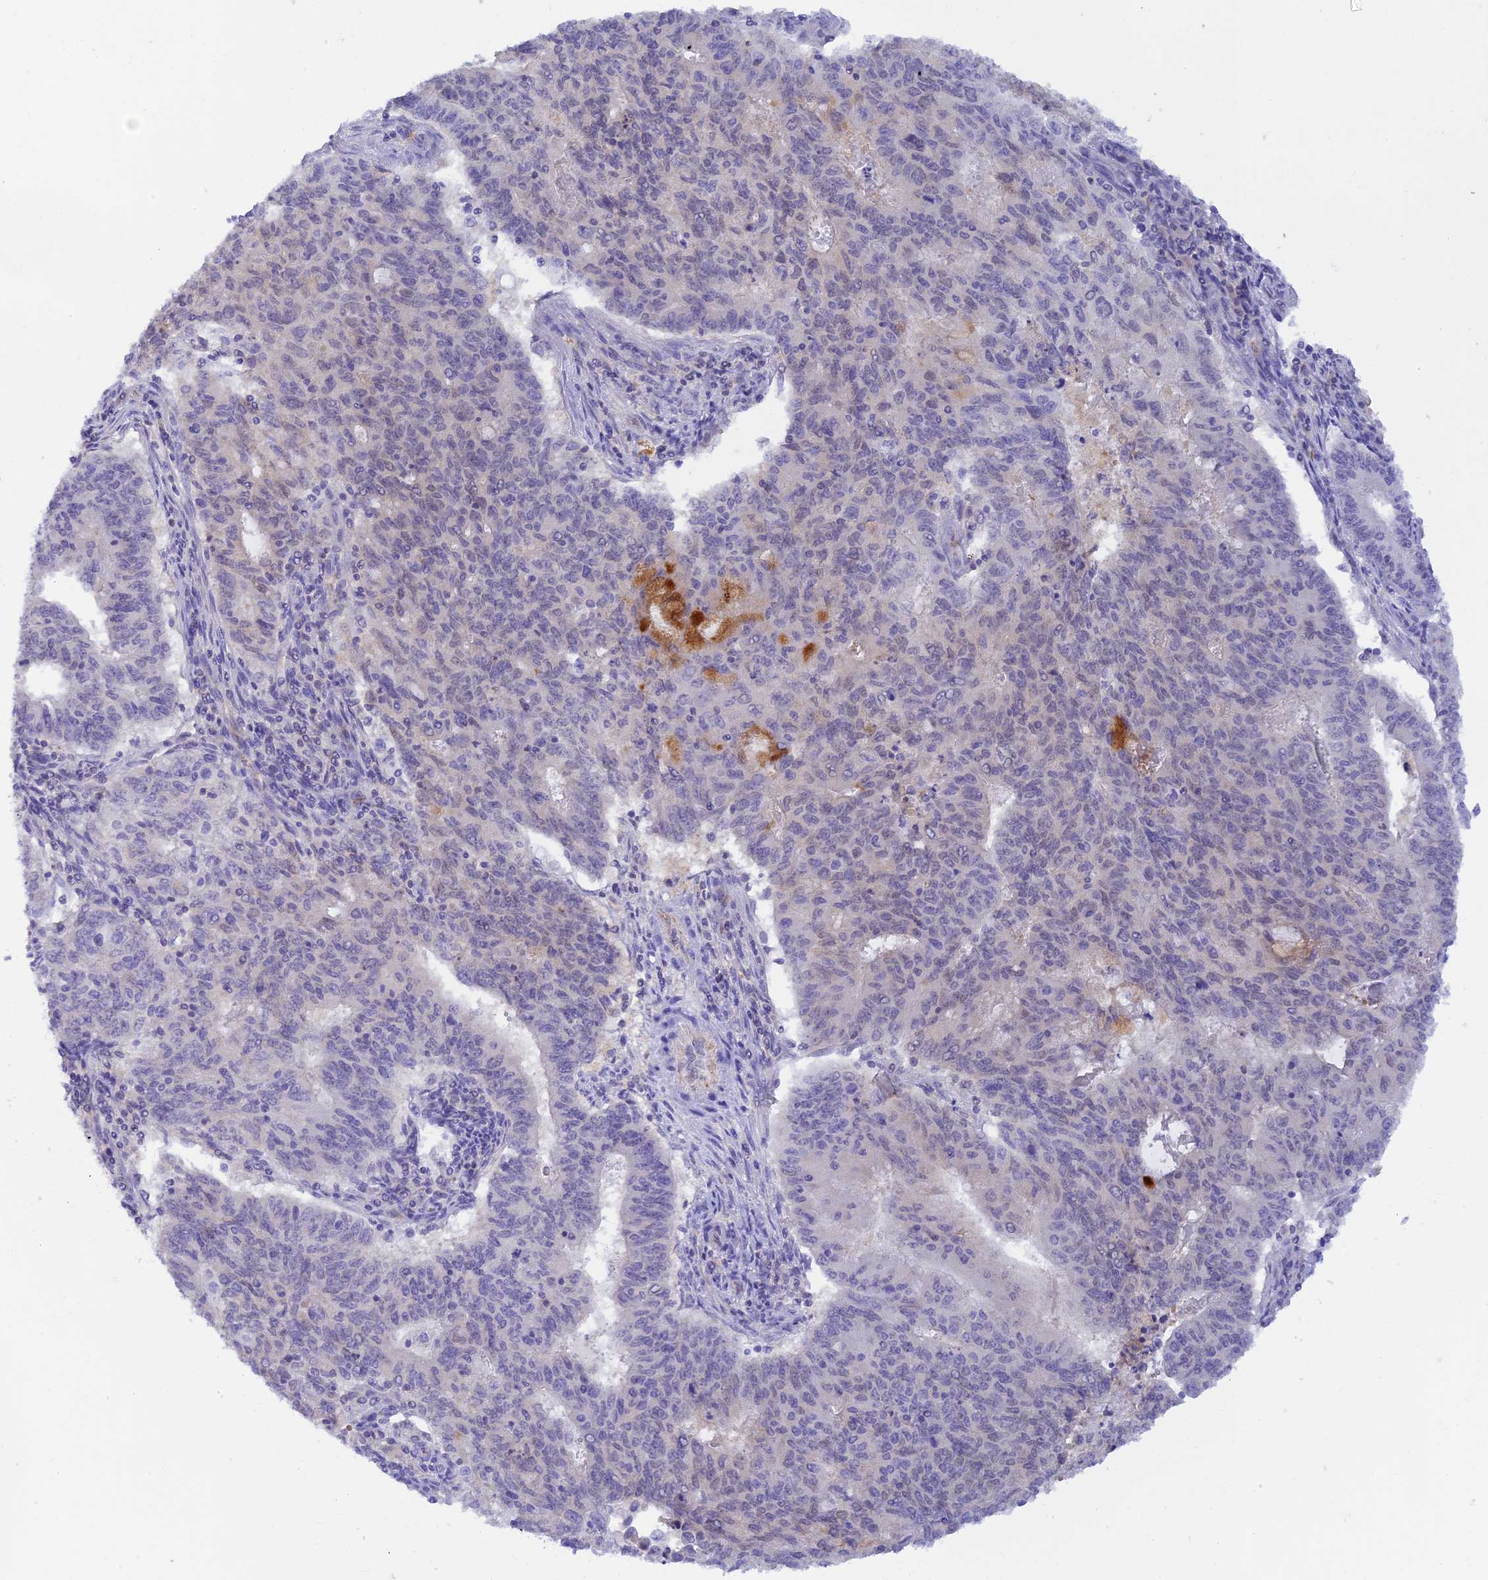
{"staining": {"intensity": "moderate", "quantity": "<25%", "location": "cytoplasmic/membranous"}, "tissue": "endometrial cancer", "cell_type": "Tumor cells", "image_type": "cancer", "snomed": [{"axis": "morphology", "description": "Adenocarcinoma, NOS"}, {"axis": "topography", "description": "Endometrium"}], "caption": "Human endometrial cancer stained for a protein (brown) exhibits moderate cytoplasmic/membranous positive positivity in about <25% of tumor cells.", "gene": "HDHD2", "patient": {"sex": "female", "age": 59}}